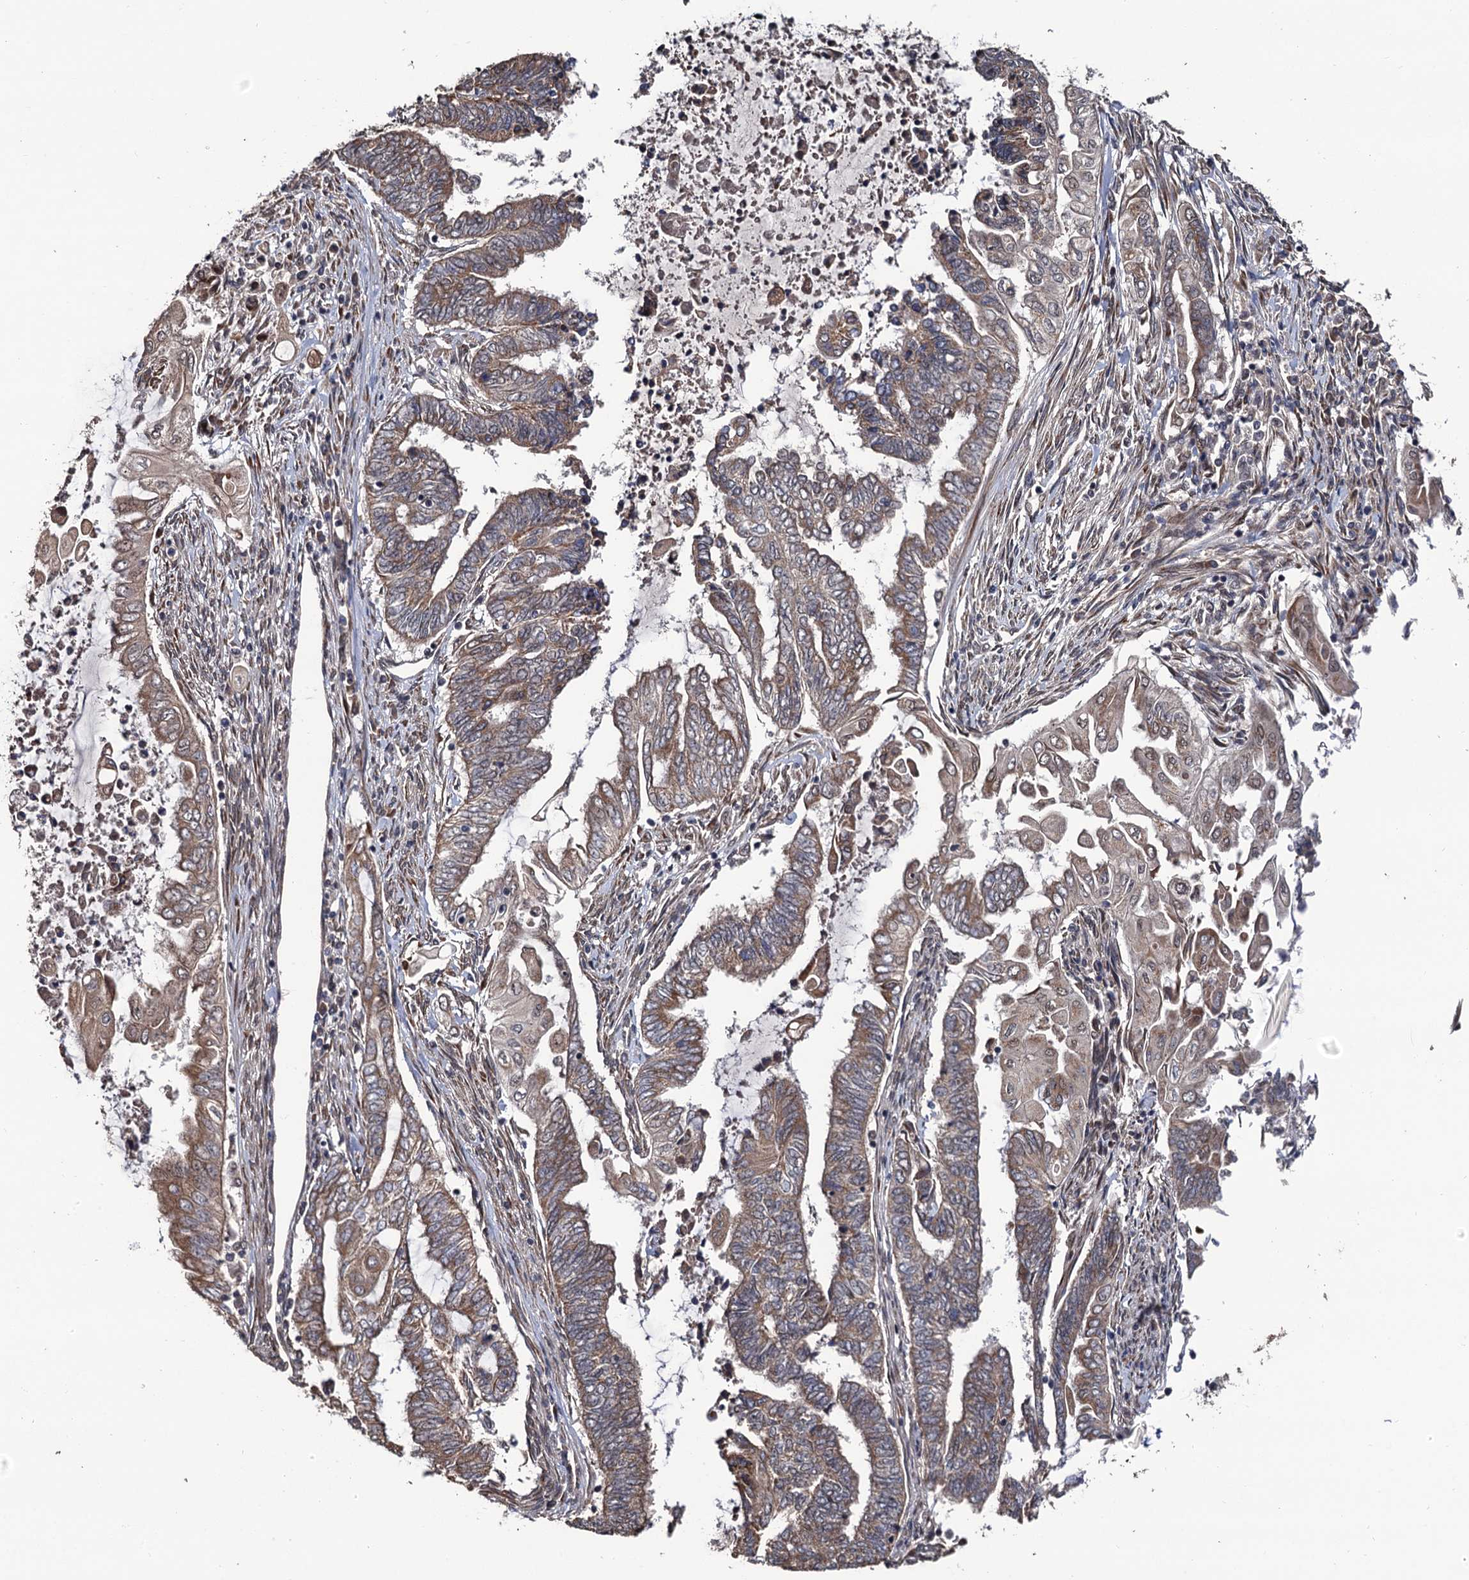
{"staining": {"intensity": "moderate", "quantity": ">75%", "location": "cytoplasmic/membranous"}, "tissue": "endometrial cancer", "cell_type": "Tumor cells", "image_type": "cancer", "snomed": [{"axis": "morphology", "description": "Adenocarcinoma, NOS"}, {"axis": "topography", "description": "Uterus"}, {"axis": "topography", "description": "Endometrium"}], "caption": "Endometrial adenocarcinoma was stained to show a protein in brown. There is medium levels of moderate cytoplasmic/membranous expression in about >75% of tumor cells.", "gene": "LRRC63", "patient": {"sex": "female", "age": 70}}